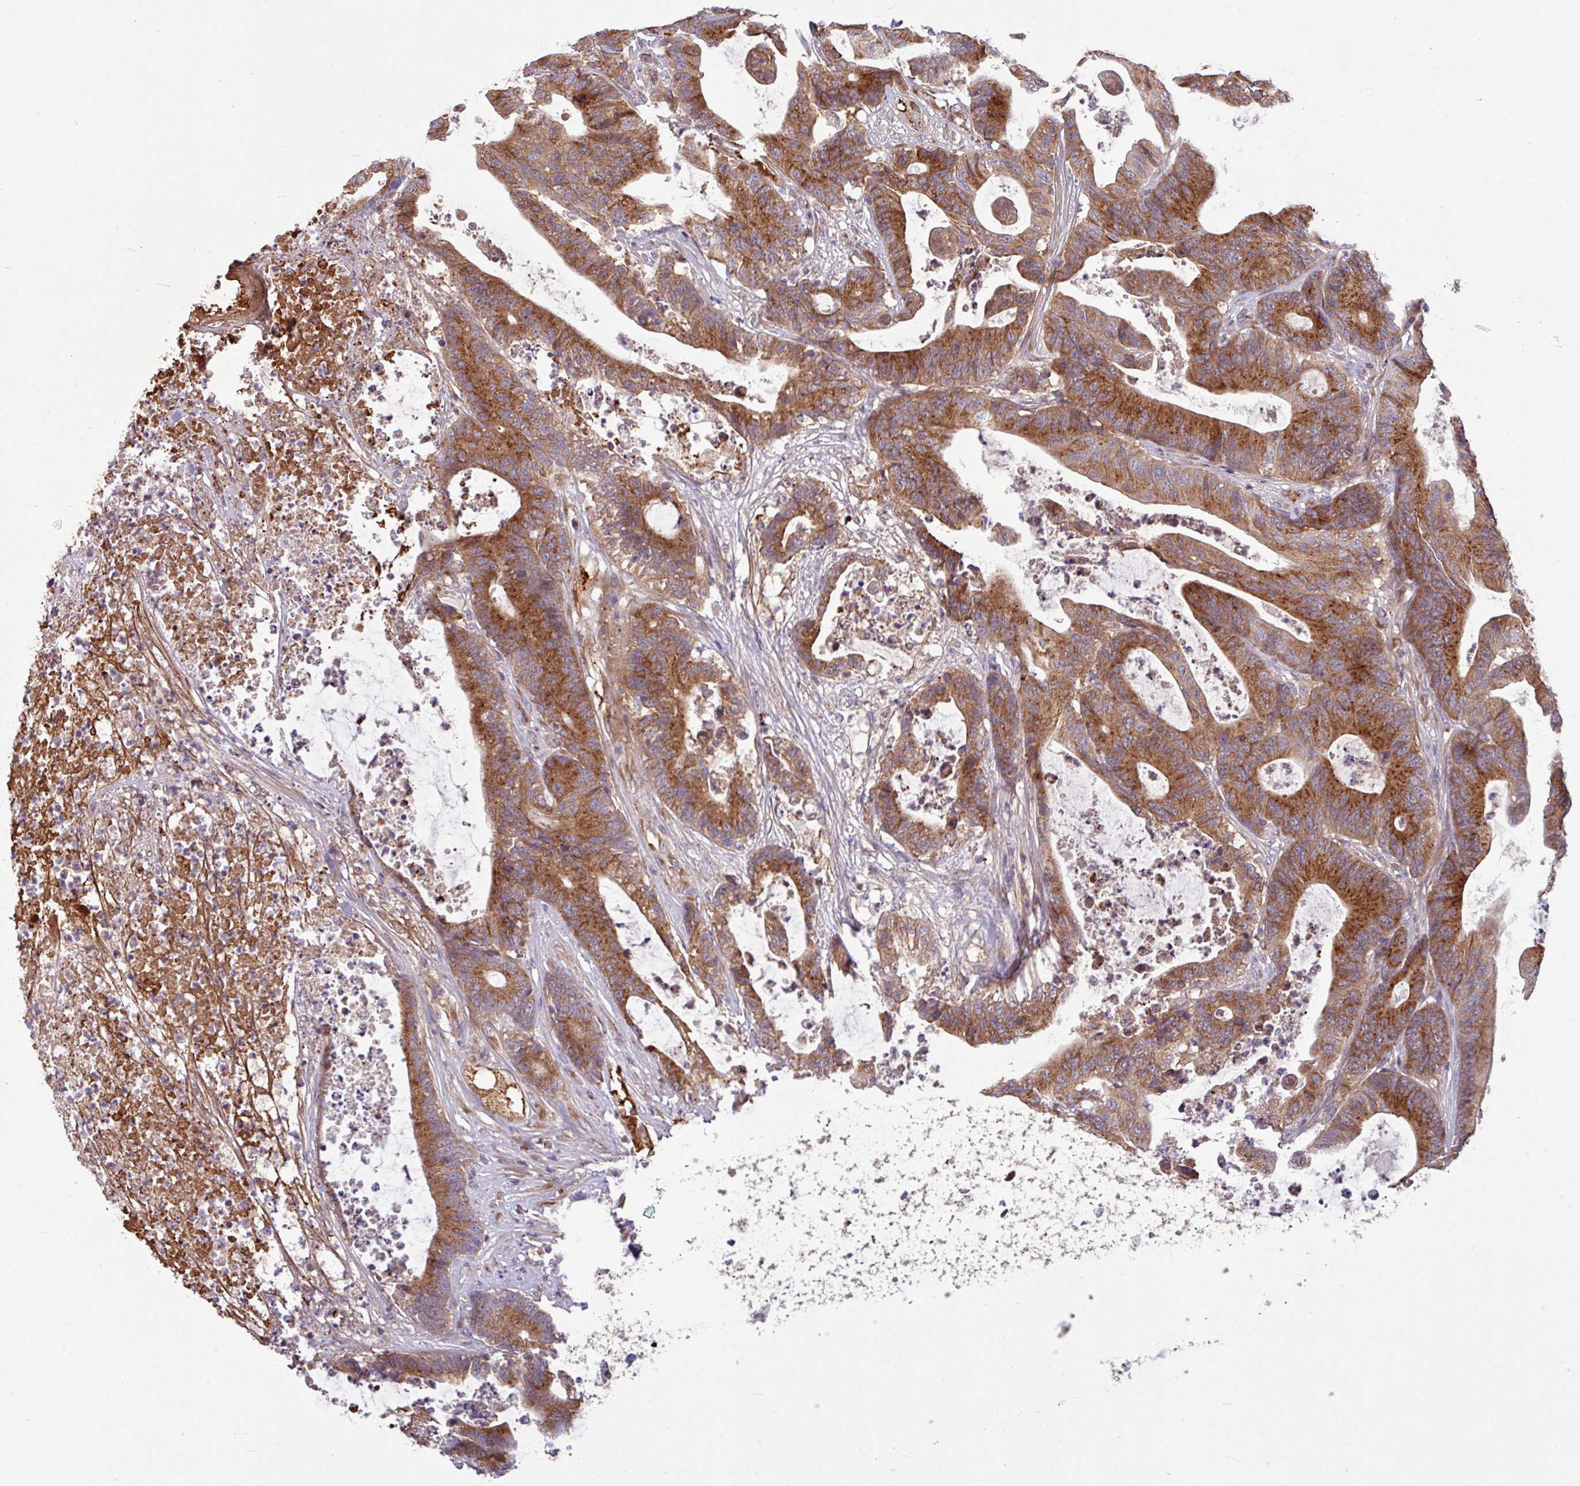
{"staining": {"intensity": "strong", "quantity": ">75%", "location": "cytoplasmic/membranous"}, "tissue": "colorectal cancer", "cell_type": "Tumor cells", "image_type": "cancer", "snomed": [{"axis": "morphology", "description": "Adenocarcinoma, NOS"}, {"axis": "topography", "description": "Colon"}], "caption": "About >75% of tumor cells in human adenocarcinoma (colorectal) demonstrate strong cytoplasmic/membranous protein expression as visualized by brown immunohistochemical staining.", "gene": "LSM12", "patient": {"sex": "female", "age": 84}}